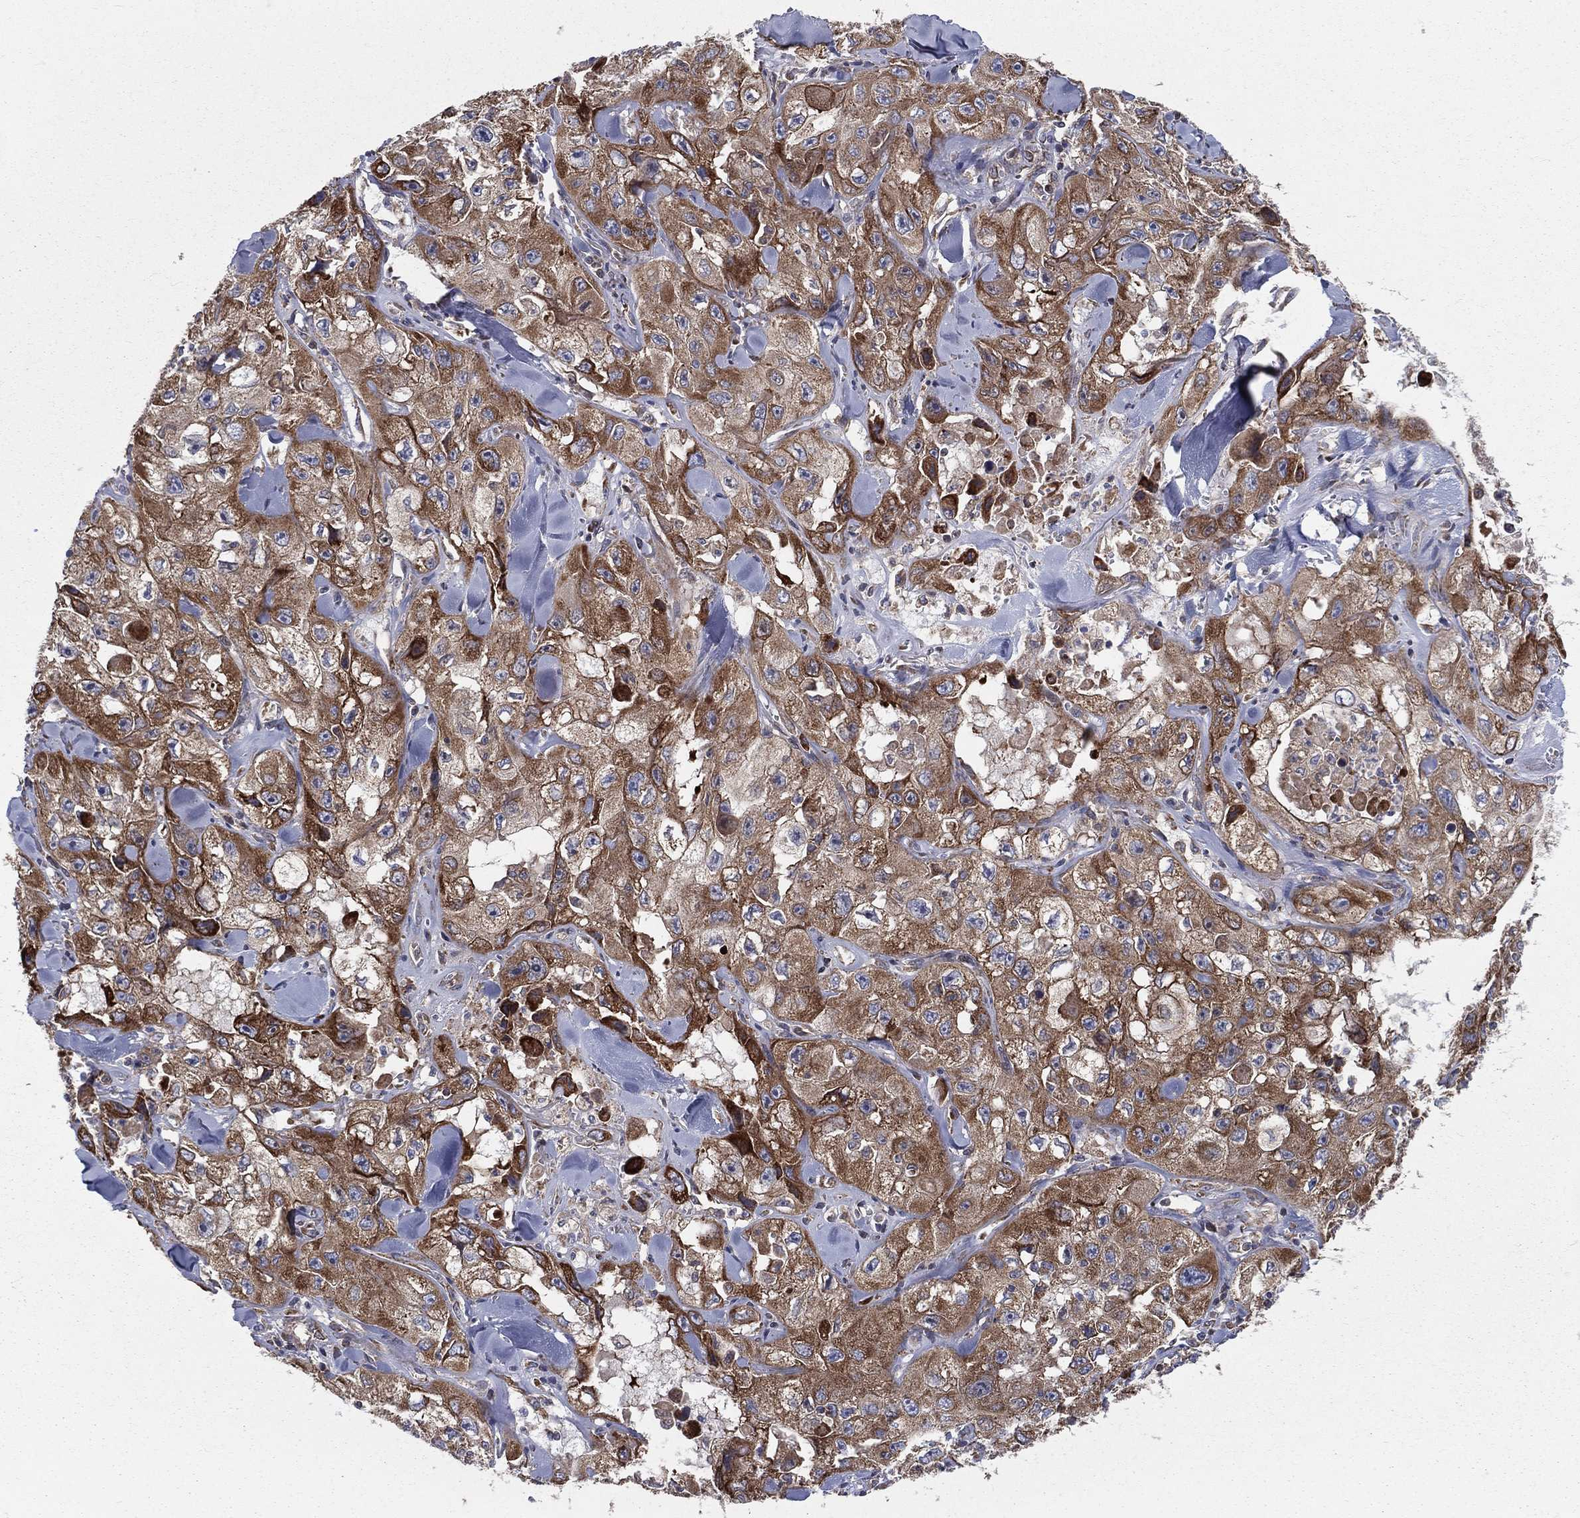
{"staining": {"intensity": "strong", "quantity": ">75%", "location": "cytoplasmic/membranous"}, "tissue": "skin cancer", "cell_type": "Tumor cells", "image_type": "cancer", "snomed": [{"axis": "morphology", "description": "Squamous cell carcinoma, NOS"}, {"axis": "topography", "description": "Skin"}, {"axis": "topography", "description": "Subcutis"}], "caption": "Immunohistochemical staining of skin cancer (squamous cell carcinoma) demonstrates high levels of strong cytoplasmic/membranous expression in approximately >75% of tumor cells.", "gene": "MIX23", "patient": {"sex": "male", "age": 73}}